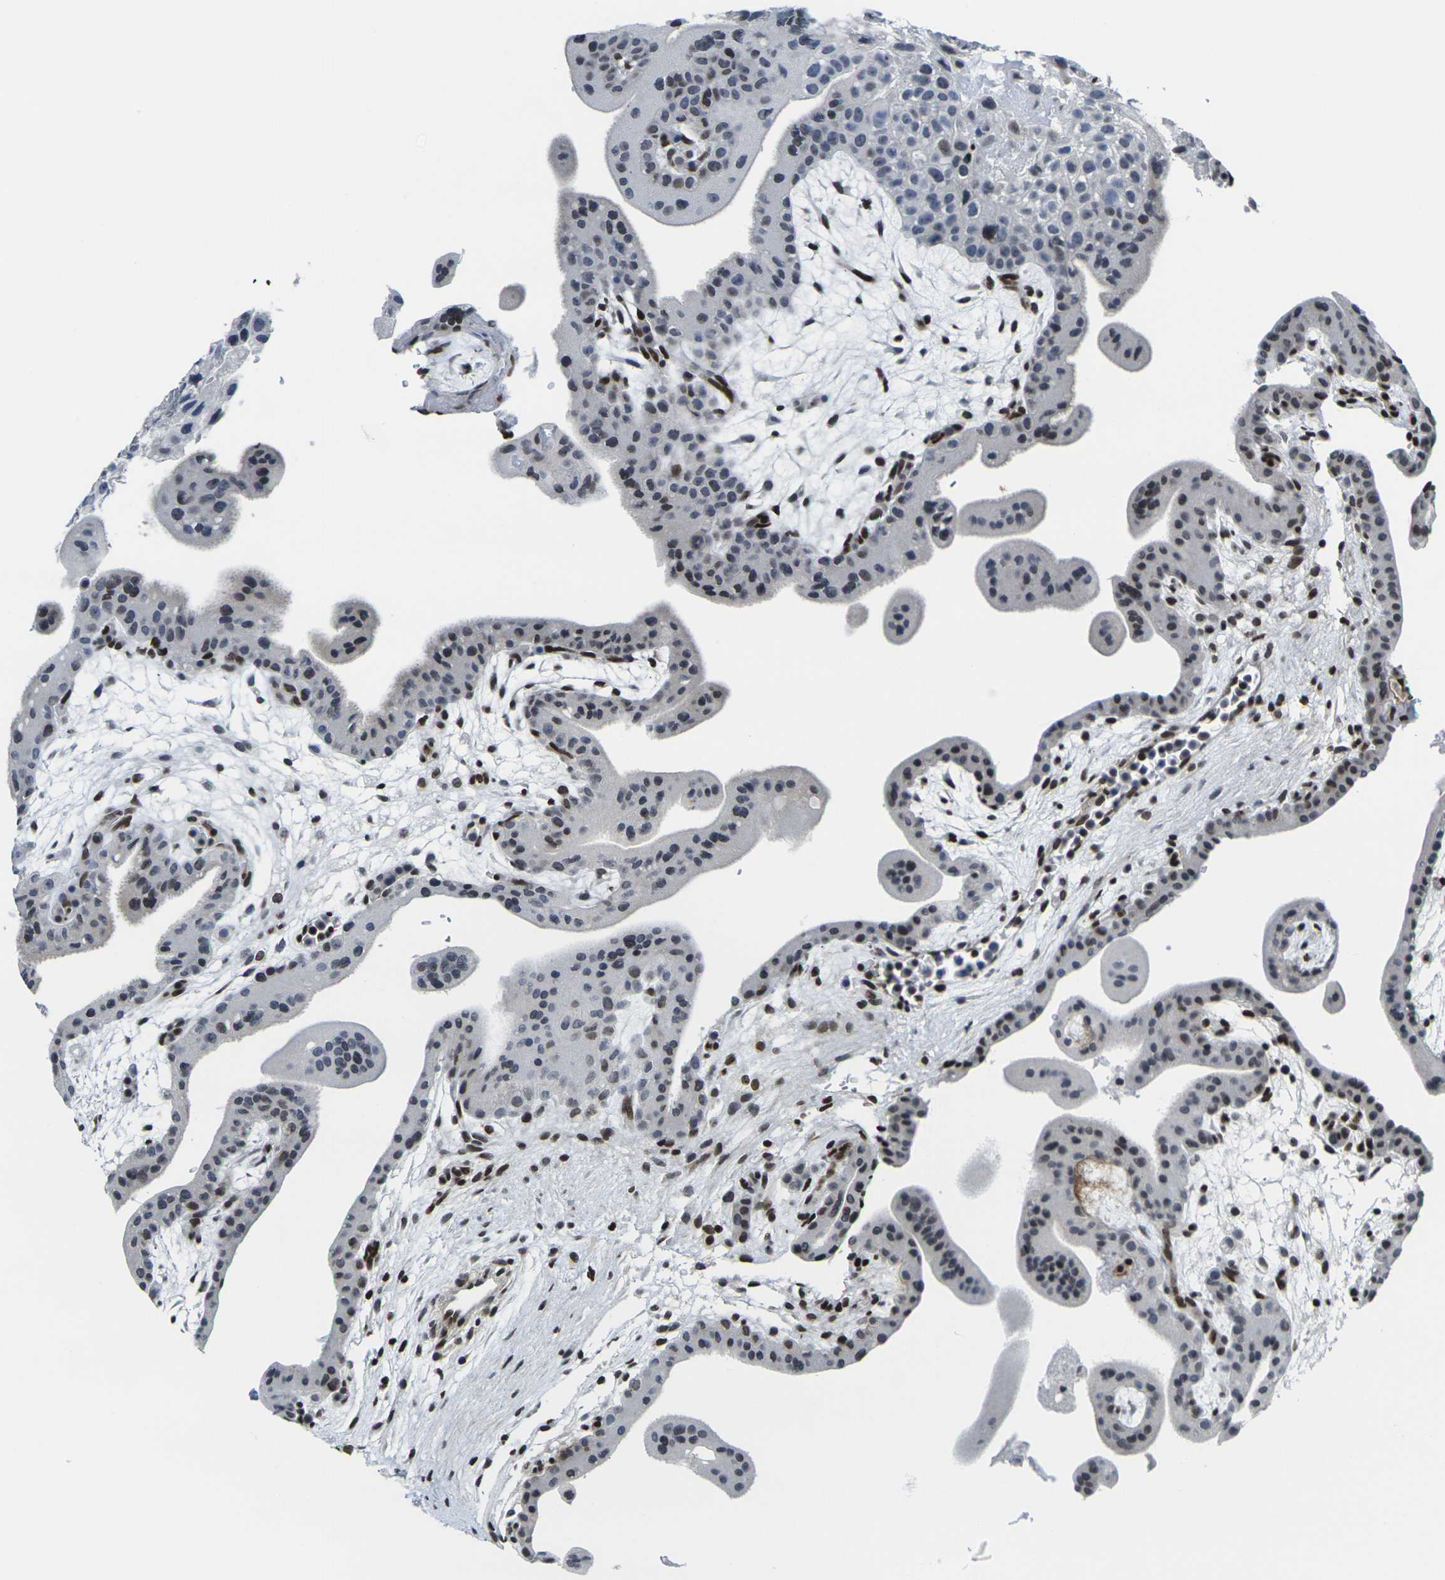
{"staining": {"intensity": "strong", "quantity": "<25%", "location": "nuclear"}, "tissue": "placenta", "cell_type": "Trophoblastic cells", "image_type": "normal", "snomed": [{"axis": "morphology", "description": "Normal tissue, NOS"}, {"axis": "topography", "description": "Placenta"}], "caption": "Protein analysis of normal placenta demonstrates strong nuclear expression in about <25% of trophoblastic cells. The protein of interest is stained brown, and the nuclei are stained in blue (DAB IHC with brightfield microscopy, high magnification).", "gene": "H1", "patient": {"sex": "female", "age": 35}}